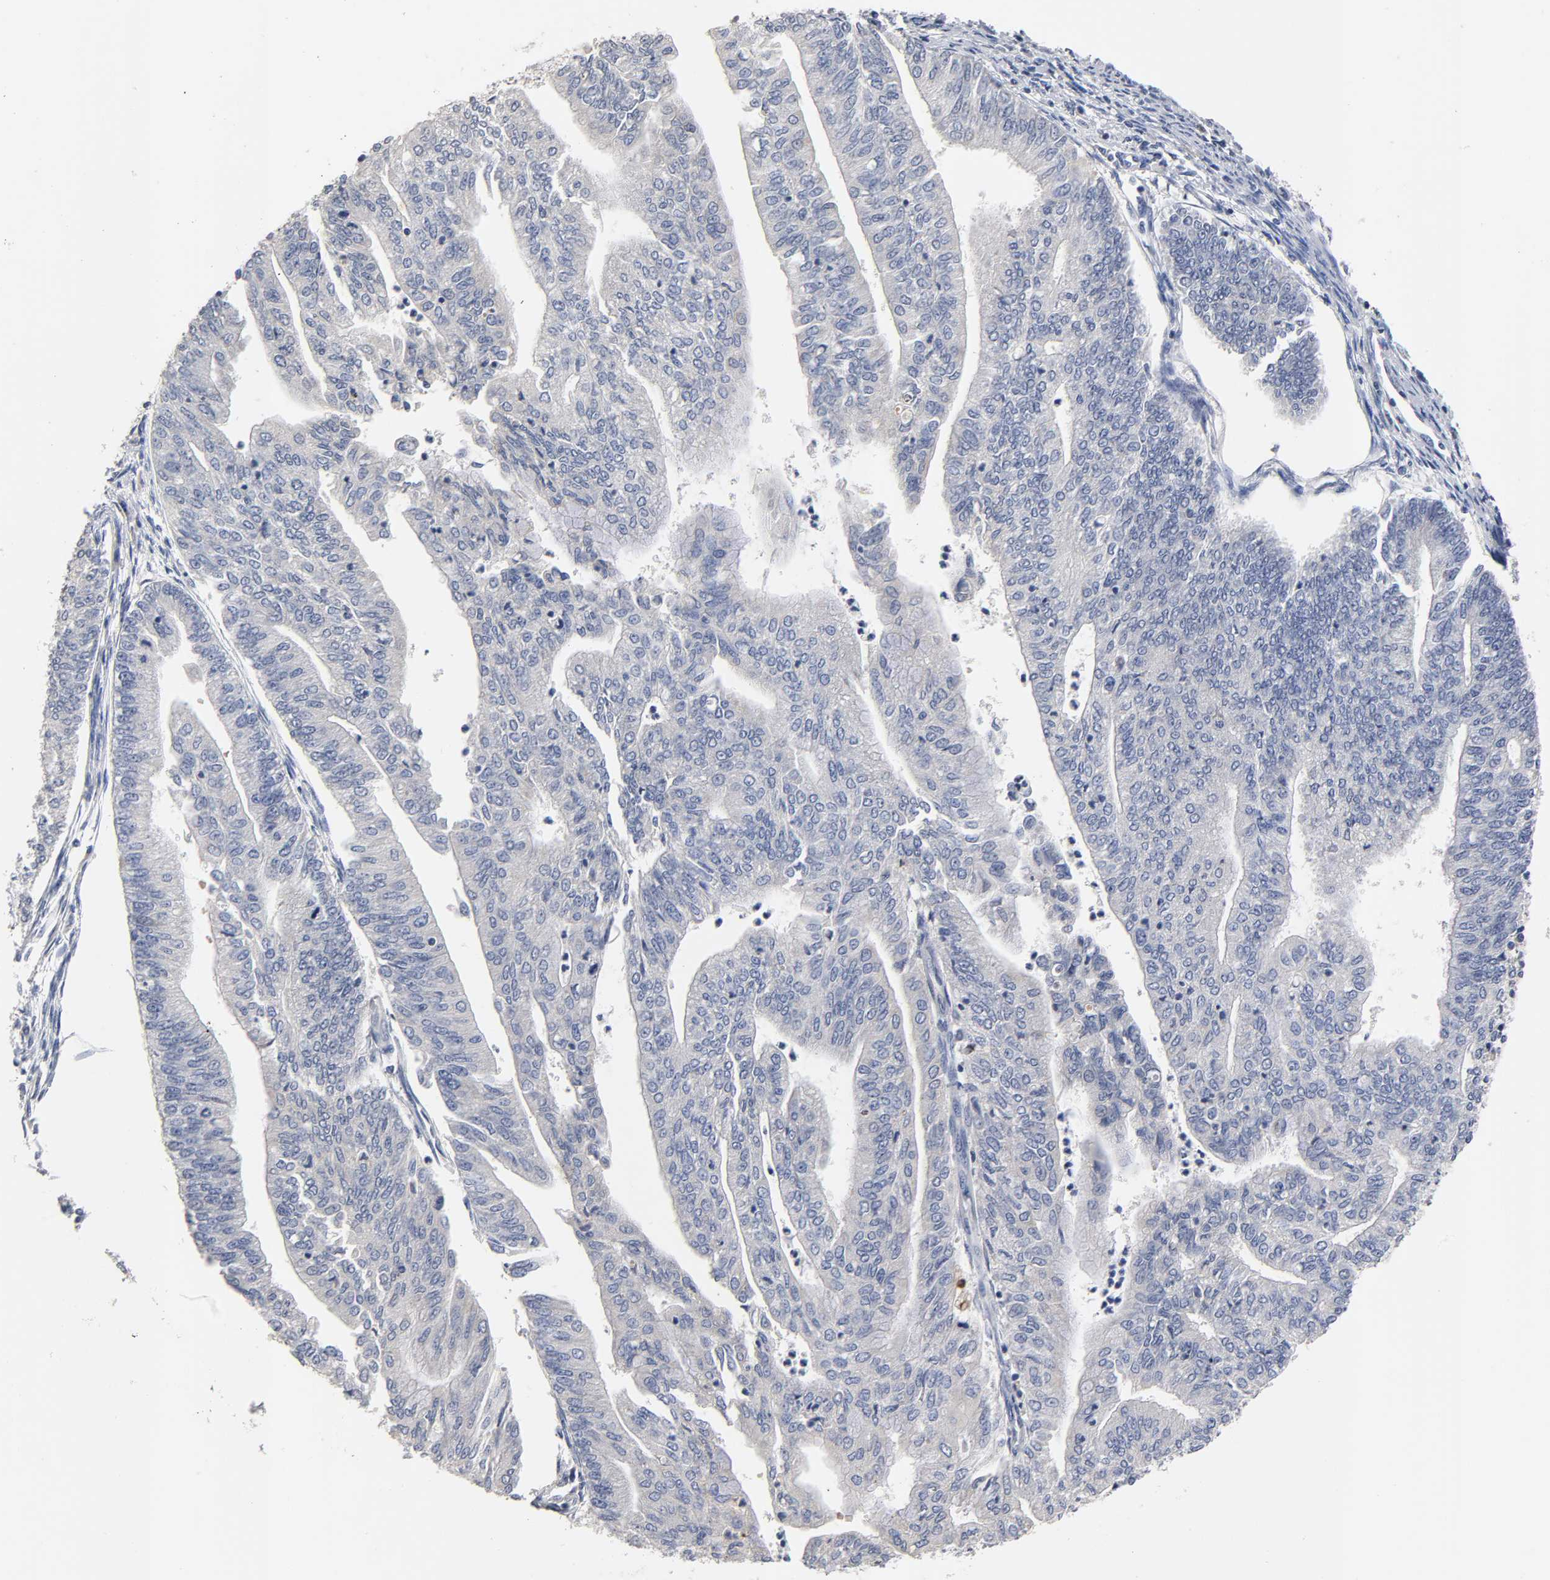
{"staining": {"intensity": "negative", "quantity": "none", "location": "none"}, "tissue": "endometrial cancer", "cell_type": "Tumor cells", "image_type": "cancer", "snomed": [{"axis": "morphology", "description": "Adenocarcinoma, NOS"}, {"axis": "topography", "description": "Endometrium"}], "caption": "High magnification brightfield microscopy of adenocarcinoma (endometrial) stained with DAB (brown) and counterstained with hematoxylin (blue): tumor cells show no significant staining. The staining is performed using DAB brown chromogen with nuclei counter-stained in using hematoxylin.", "gene": "OVOL1", "patient": {"sex": "female", "age": 59}}